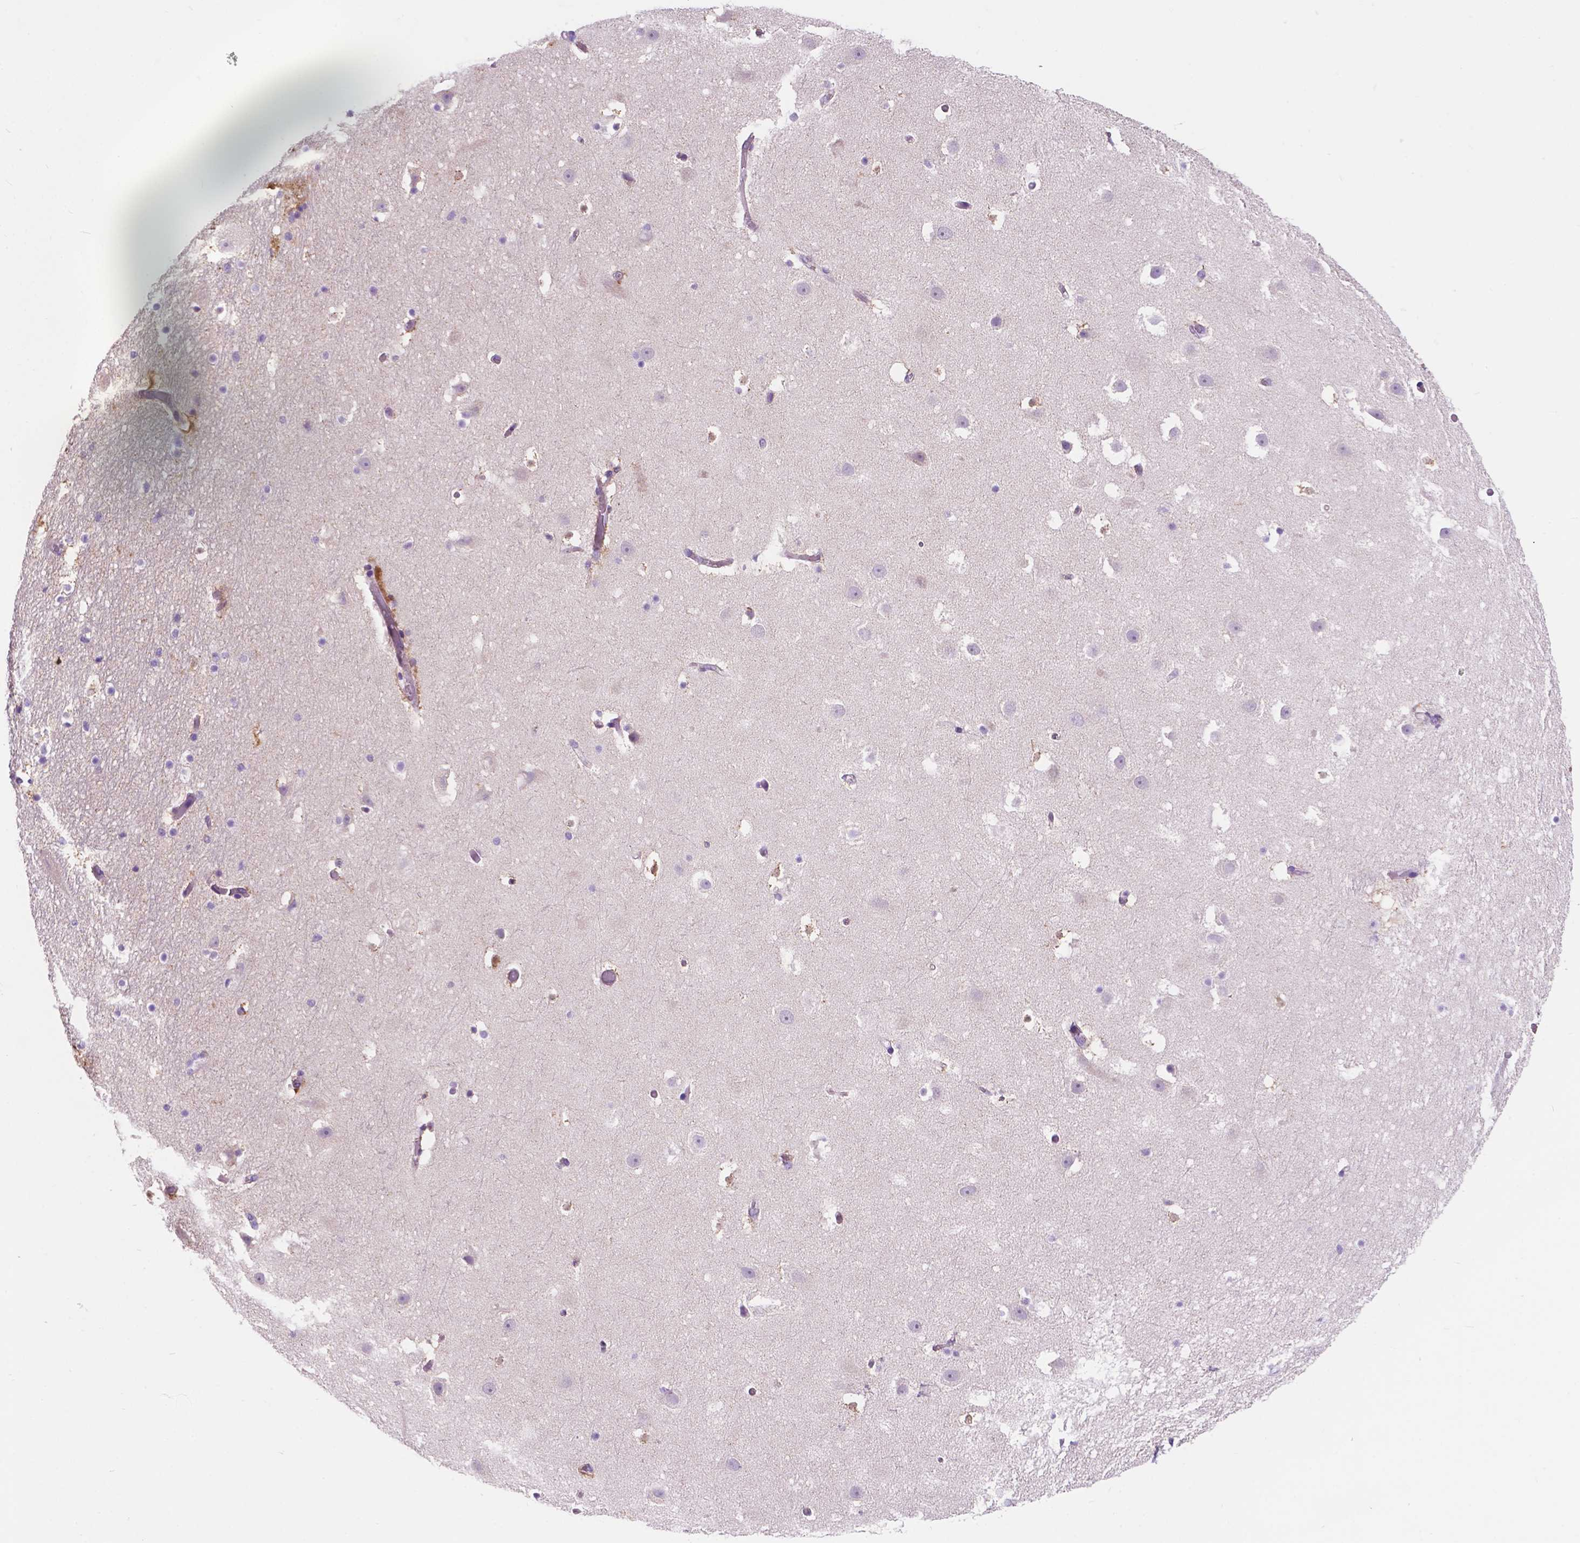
{"staining": {"intensity": "negative", "quantity": "none", "location": "none"}, "tissue": "hippocampus", "cell_type": "Glial cells", "image_type": "normal", "snomed": [{"axis": "morphology", "description": "Normal tissue, NOS"}, {"axis": "topography", "description": "Hippocampus"}], "caption": "High power microscopy image of an immunohistochemistry micrograph of unremarkable hippocampus, revealing no significant positivity in glial cells.", "gene": "TRPV5", "patient": {"sex": "male", "age": 26}}